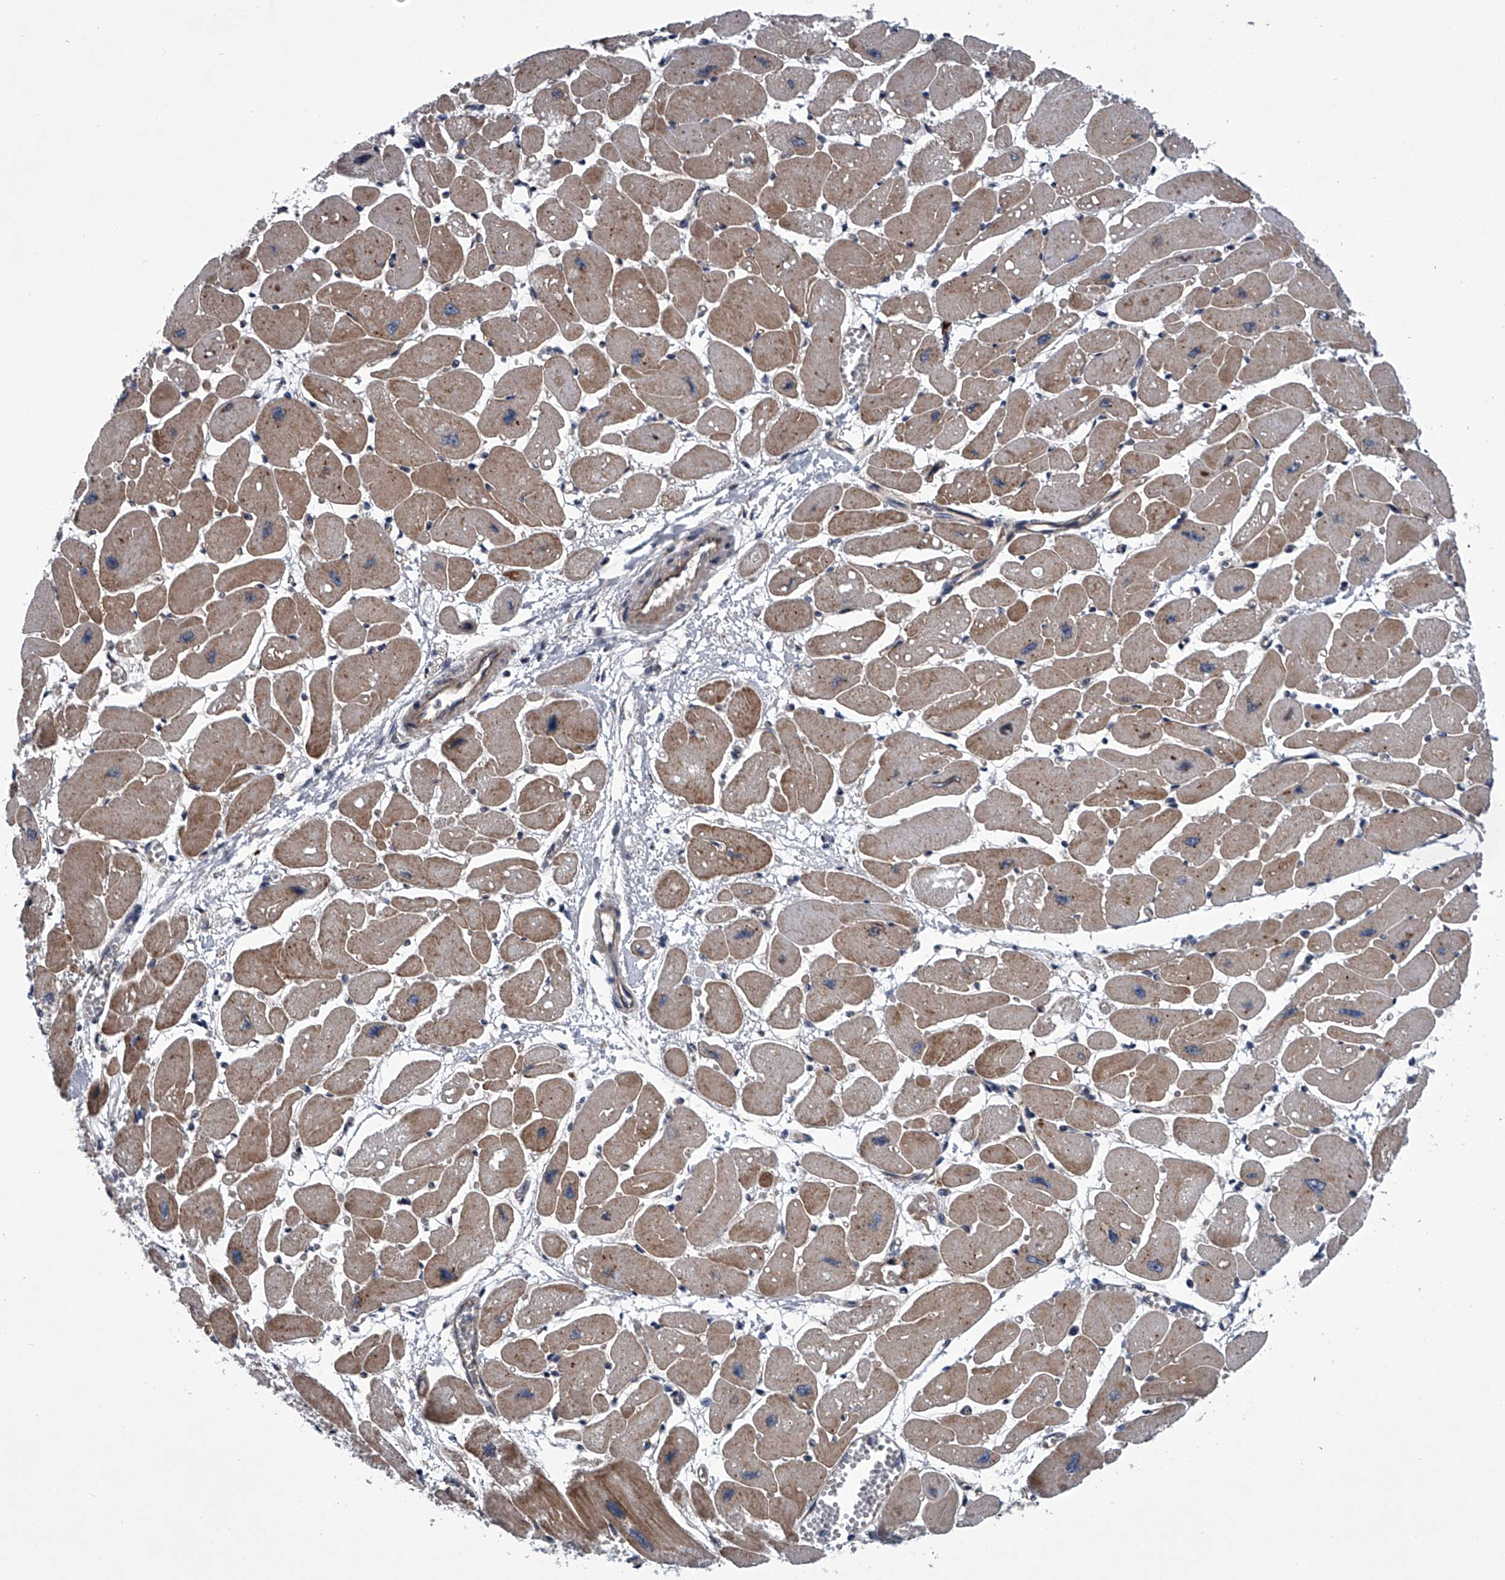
{"staining": {"intensity": "moderate", "quantity": ">75%", "location": "cytoplasmic/membranous"}, "tissue": "heart muscle", "cell_type": "Cardiomyocytes", "image_type": "normal", "snomed": [{"axis": "morphology", "description": "Normal tissue, NOS"}, {"axis": "topography", "description": "Heart"}], "caption": "Immunohistochemistry (IHC) (DAB) staining of benign human heart muscle reveals moderate cytoplasmic/membranous protein positivity in about >75% of cardiomyocytes.", "gene": "ABCG1", "patient": {"sex": "female", "age": 54}}